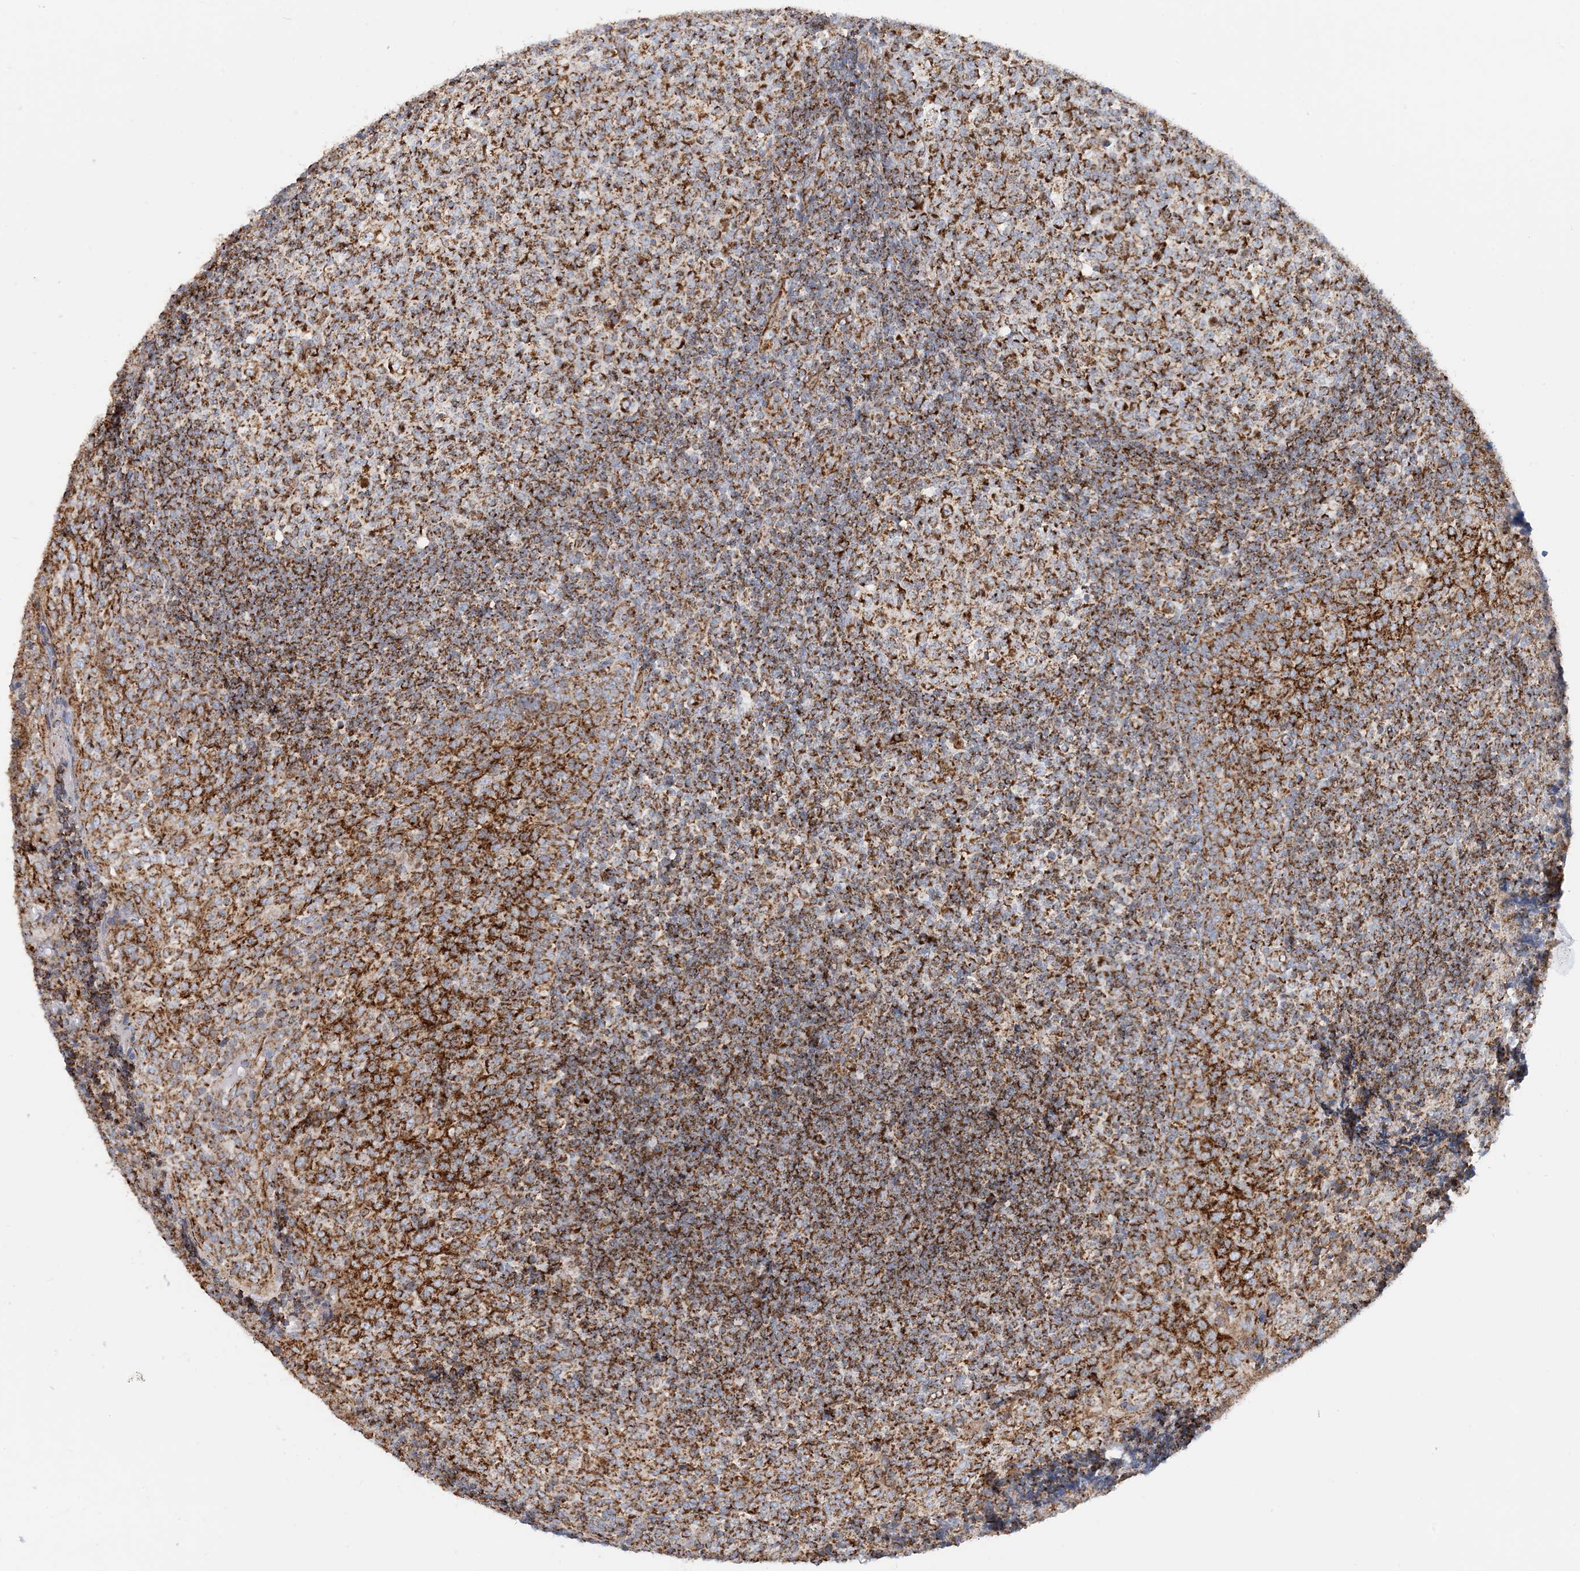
{"staining": {"intensity": "strong", "quantity": ">75%", "location": "cytoplasmic/membranous"}, "tissue": "tonsil", "cell_type": "Germinal center cells", "image_type": "normal", "snomed": [{"axis": "morphology", "description": "Normal tissue, NOS"}, {"axis": "topography", "description": "Tonsil"}], "caption": "IHC of unremarkable tonsil reveals high levels of strong cytoplasmic/membranous positivity in approximately >75% of germinal center cells.", "gene": "COA3", "patient": {"sex": "female", "age": 19}}